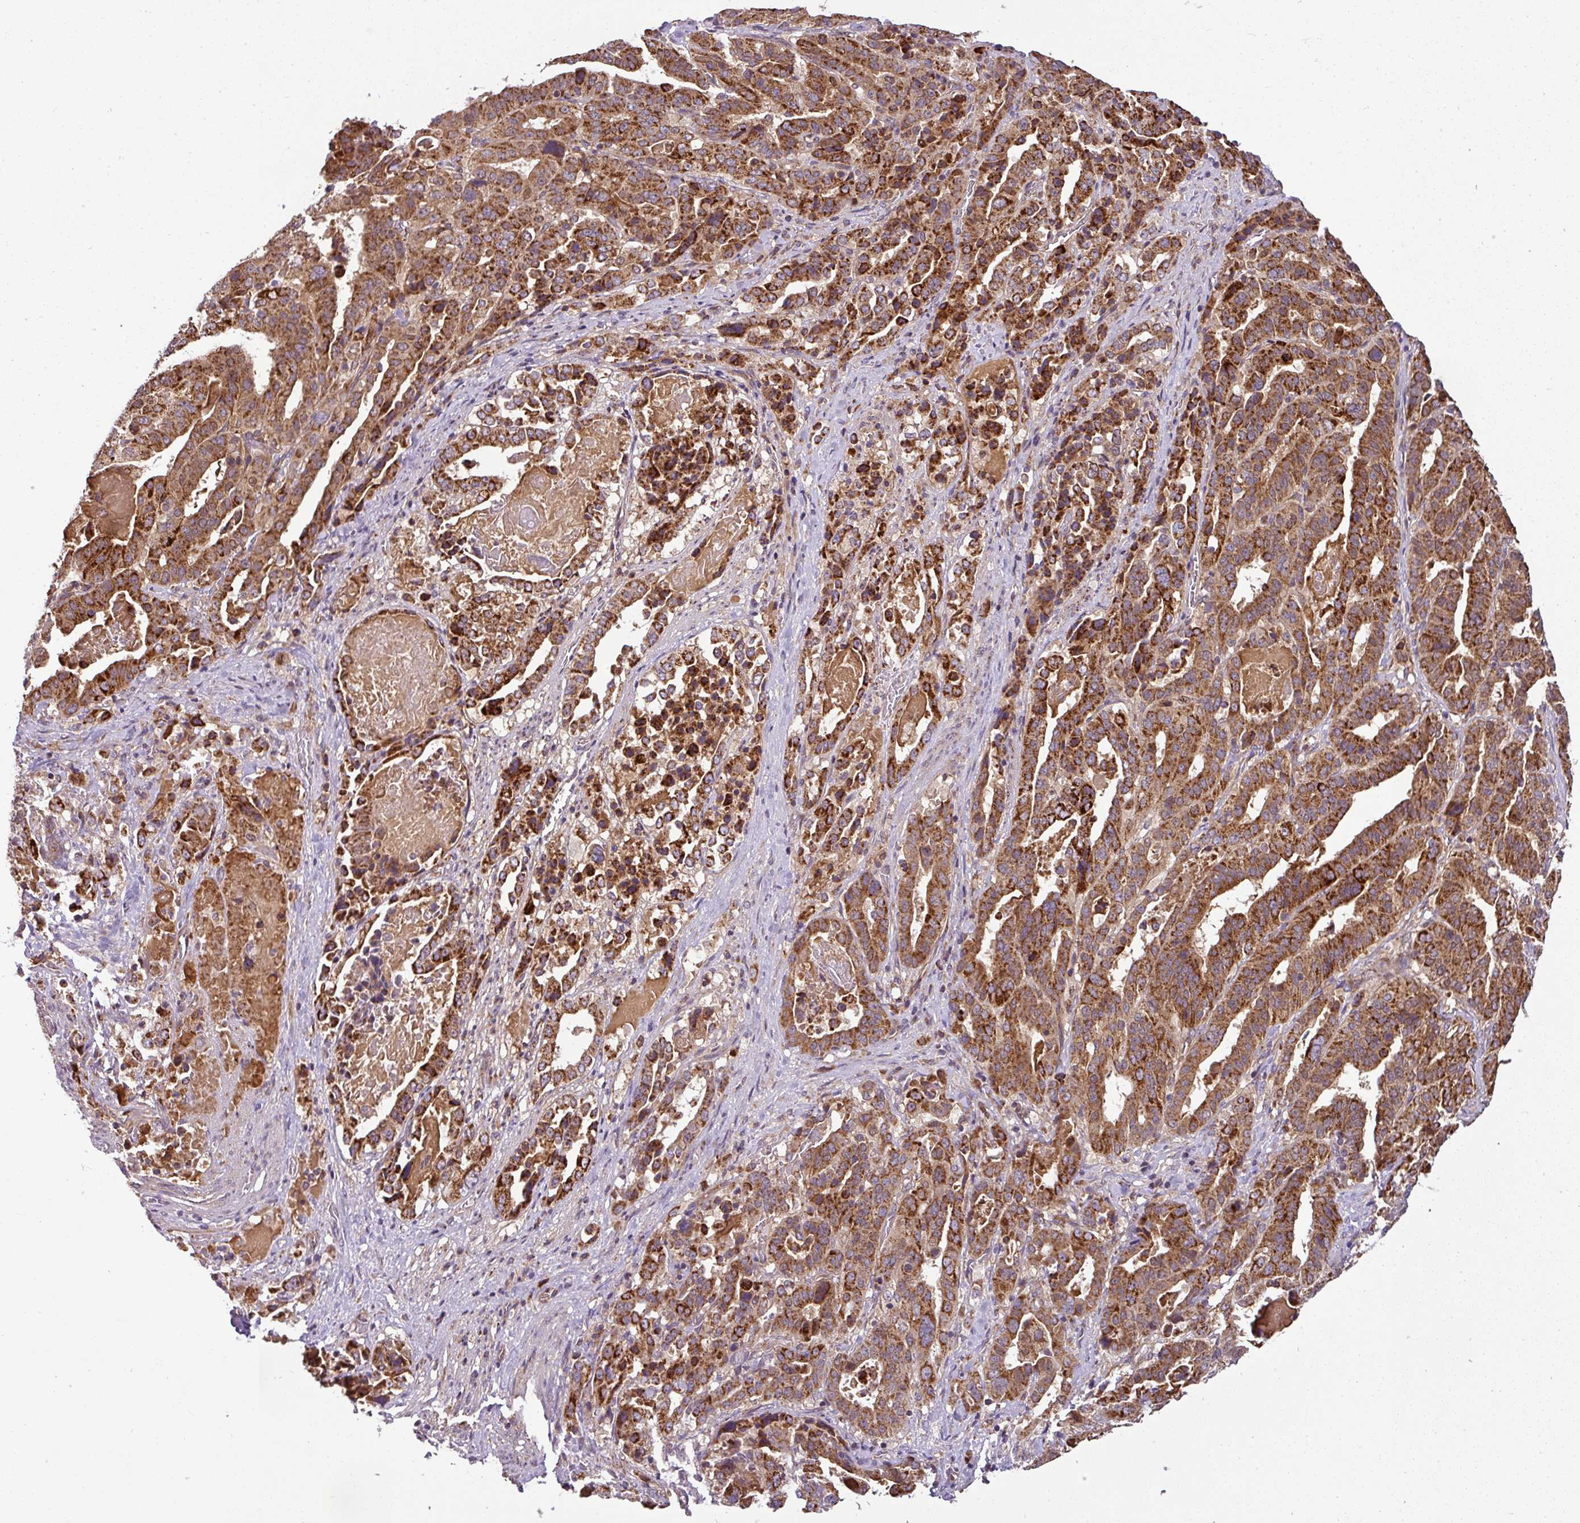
{"staining": {"intensity": "strong", "quantity": ">75%", "location": "cytoplasmic/membranous"}, "tissue": "stomach cancer", "cell_type": "Tumor cells", "image_type": "cancer", "snomed": [{"axis": "morphology", "description": "Adenocarcinoma, NOS"}, {"axis": "topography", "description": "Stomach"}], "caption": "A photomicrograph of human stomach adenocarcinoma stained for a protein reveals strong cytoplasmic/membranous brown staining in tumor cells. The protein of interest is shown in brown color, while the nuclei are stained blue.", "gene": "PRELID3B", "patient": {"sex": "male", "age": 48}}